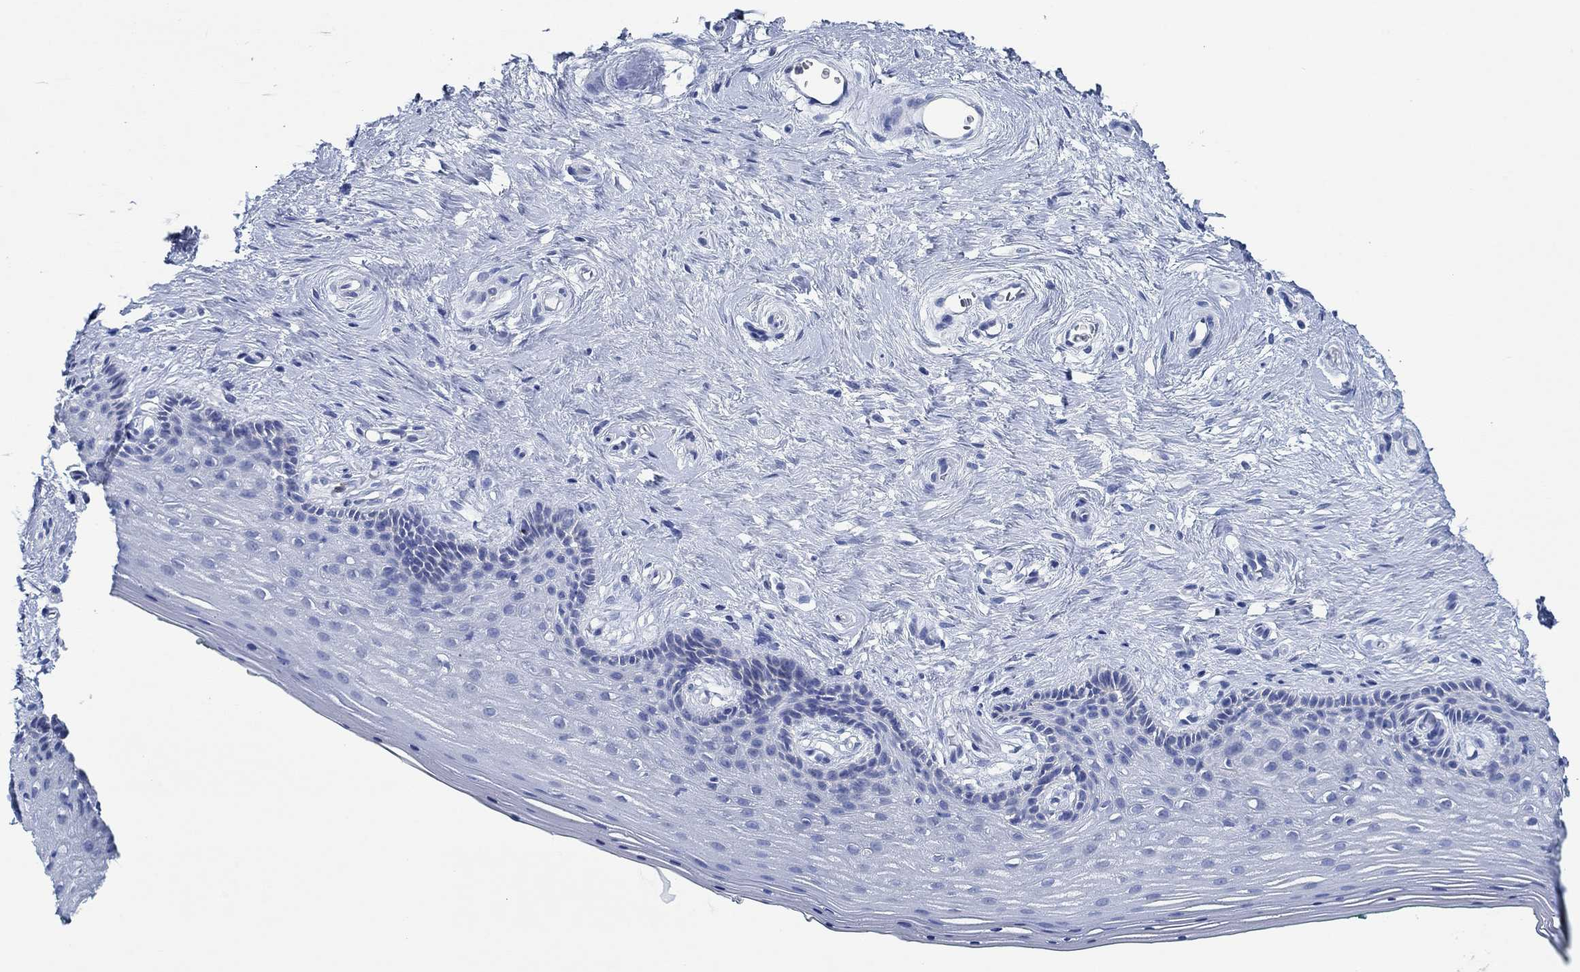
{"staining": {"intensity": "negative", "quantity": "none", "location": "none"}, "tissue": "vagina", "cell_type": "Squamous epithelial cells", "image_type": "normal", "snomed": [{"axis": "morphology", "description": "Normal tissue, NOS"}, {"axis": "topography", "description": "Vagina"}], "caption": "Immunohistochemistry photomicrograph of normal vagina: human vagina stained with DAB exhibits no significant protein positivity in squamous epithelial cells. The staining is performed using DAB (3,3'-diaminobenzidine) brown chromogen with nuclei counter-stained in using hematoxylin.", "gene": "ZNF671", "patient": {"sex": "female", "age": 45}}